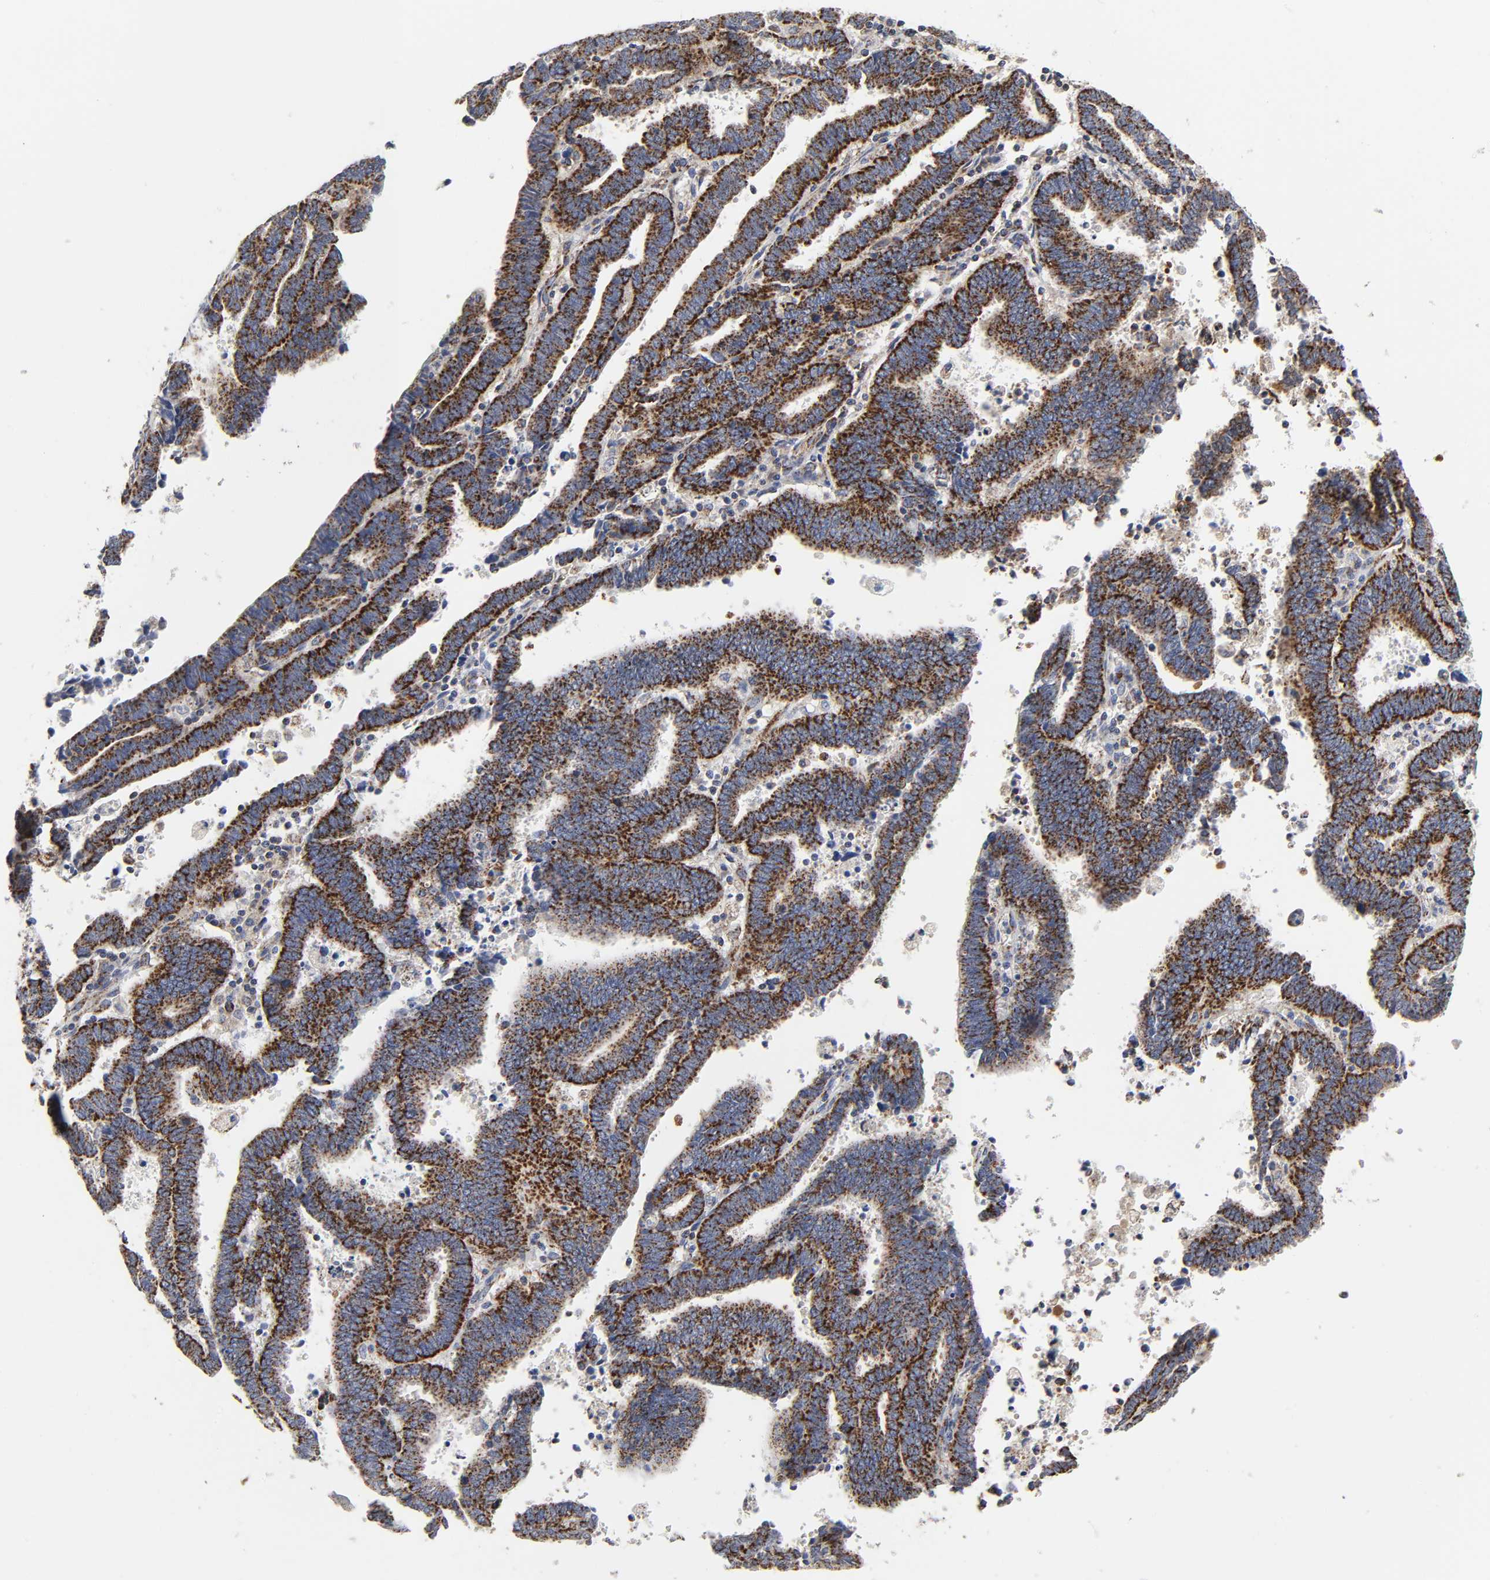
{"staining": {"intensity": "strong", "quantity": ">75%", "location": "cytoplasmic/membranous"}, "tissue": "endometrial cancer", "cell_type": "Tumor cells", "image_type": "cancer", "snomed": [{"axis": "morphology", "description": "Adenocarcinoma, NOS"}, {"axis": "topography", "description": "Uterus"}], "caption": "A high amount of strong cytoplasmic/membranous staining is appreciated in about >75% of tumor cells in endometrial cancer tissue.", "gene": "AOPEP", "patient": {"sex": "female", "age": 83}}